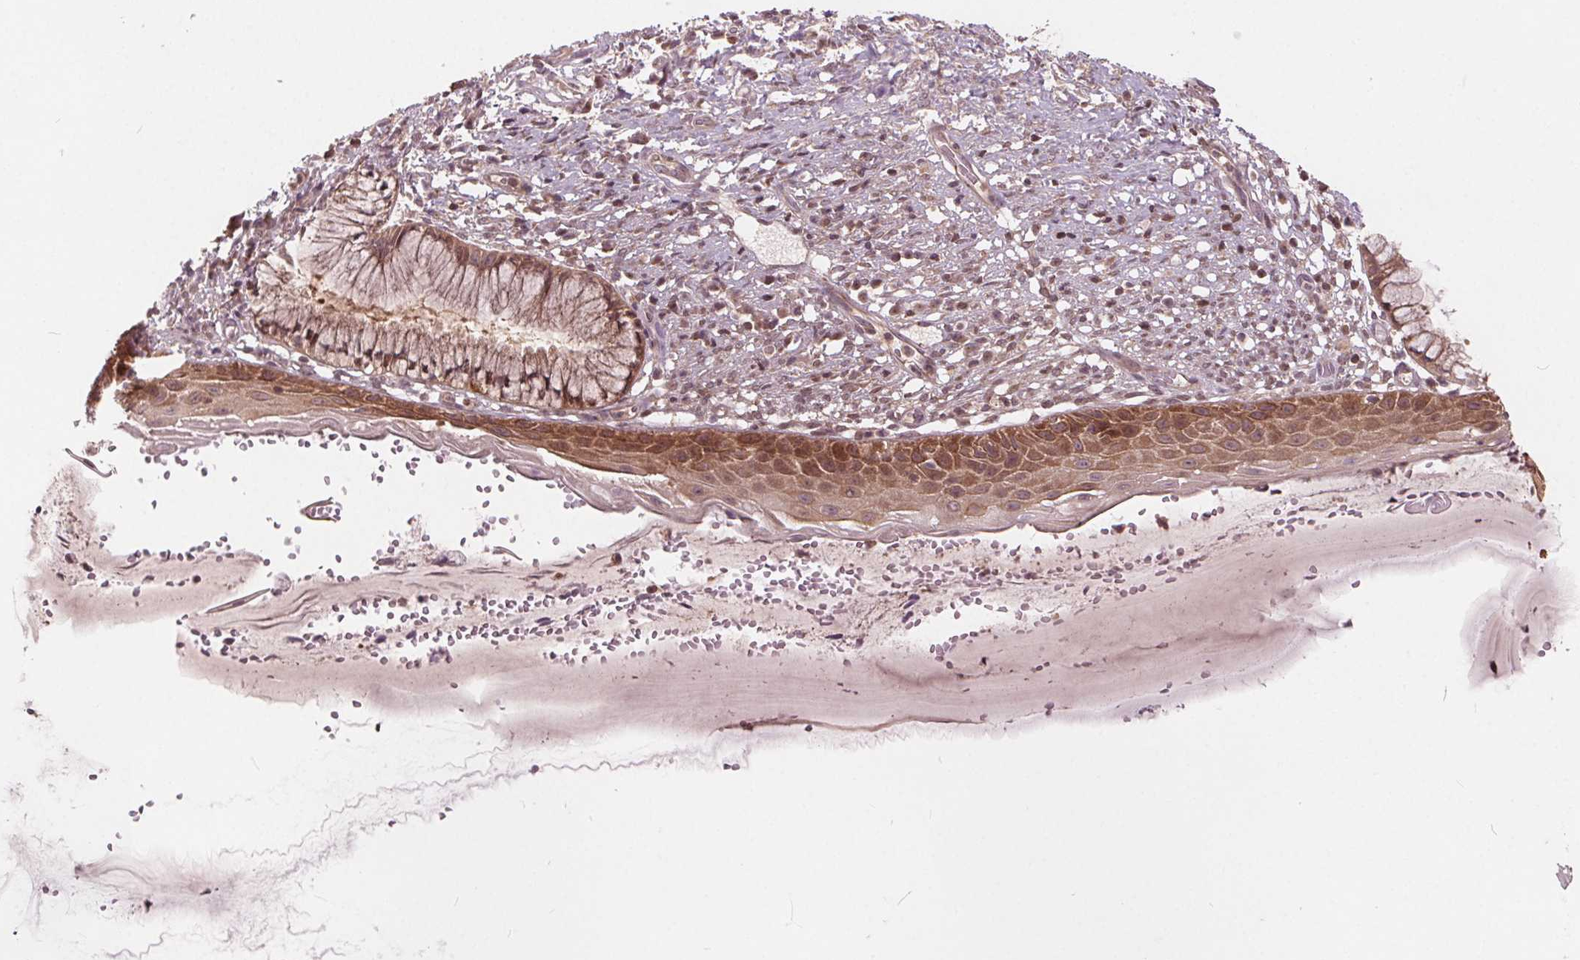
{"staining": {"intensity": "moderate", "quantity": ">75%", "location": "cytoplasmic/membranous,nuclear"}, "tissue": "cervix", "cell_type": "Glandular cells", "image_type": "normal", "snomed": [{"axis": "morphology", "description": "Normal tissue, NOS"}, {"axis": "topography", "description": "Cervix"}], "caption": "Moderate cytoplasmic/membranous,nuclear staining for a protein is present in approximately >75% of glandular cells of normal cervix using IHC.", "gene": "HIF1AN", "patient": {"sex": "female", "age": 37}}